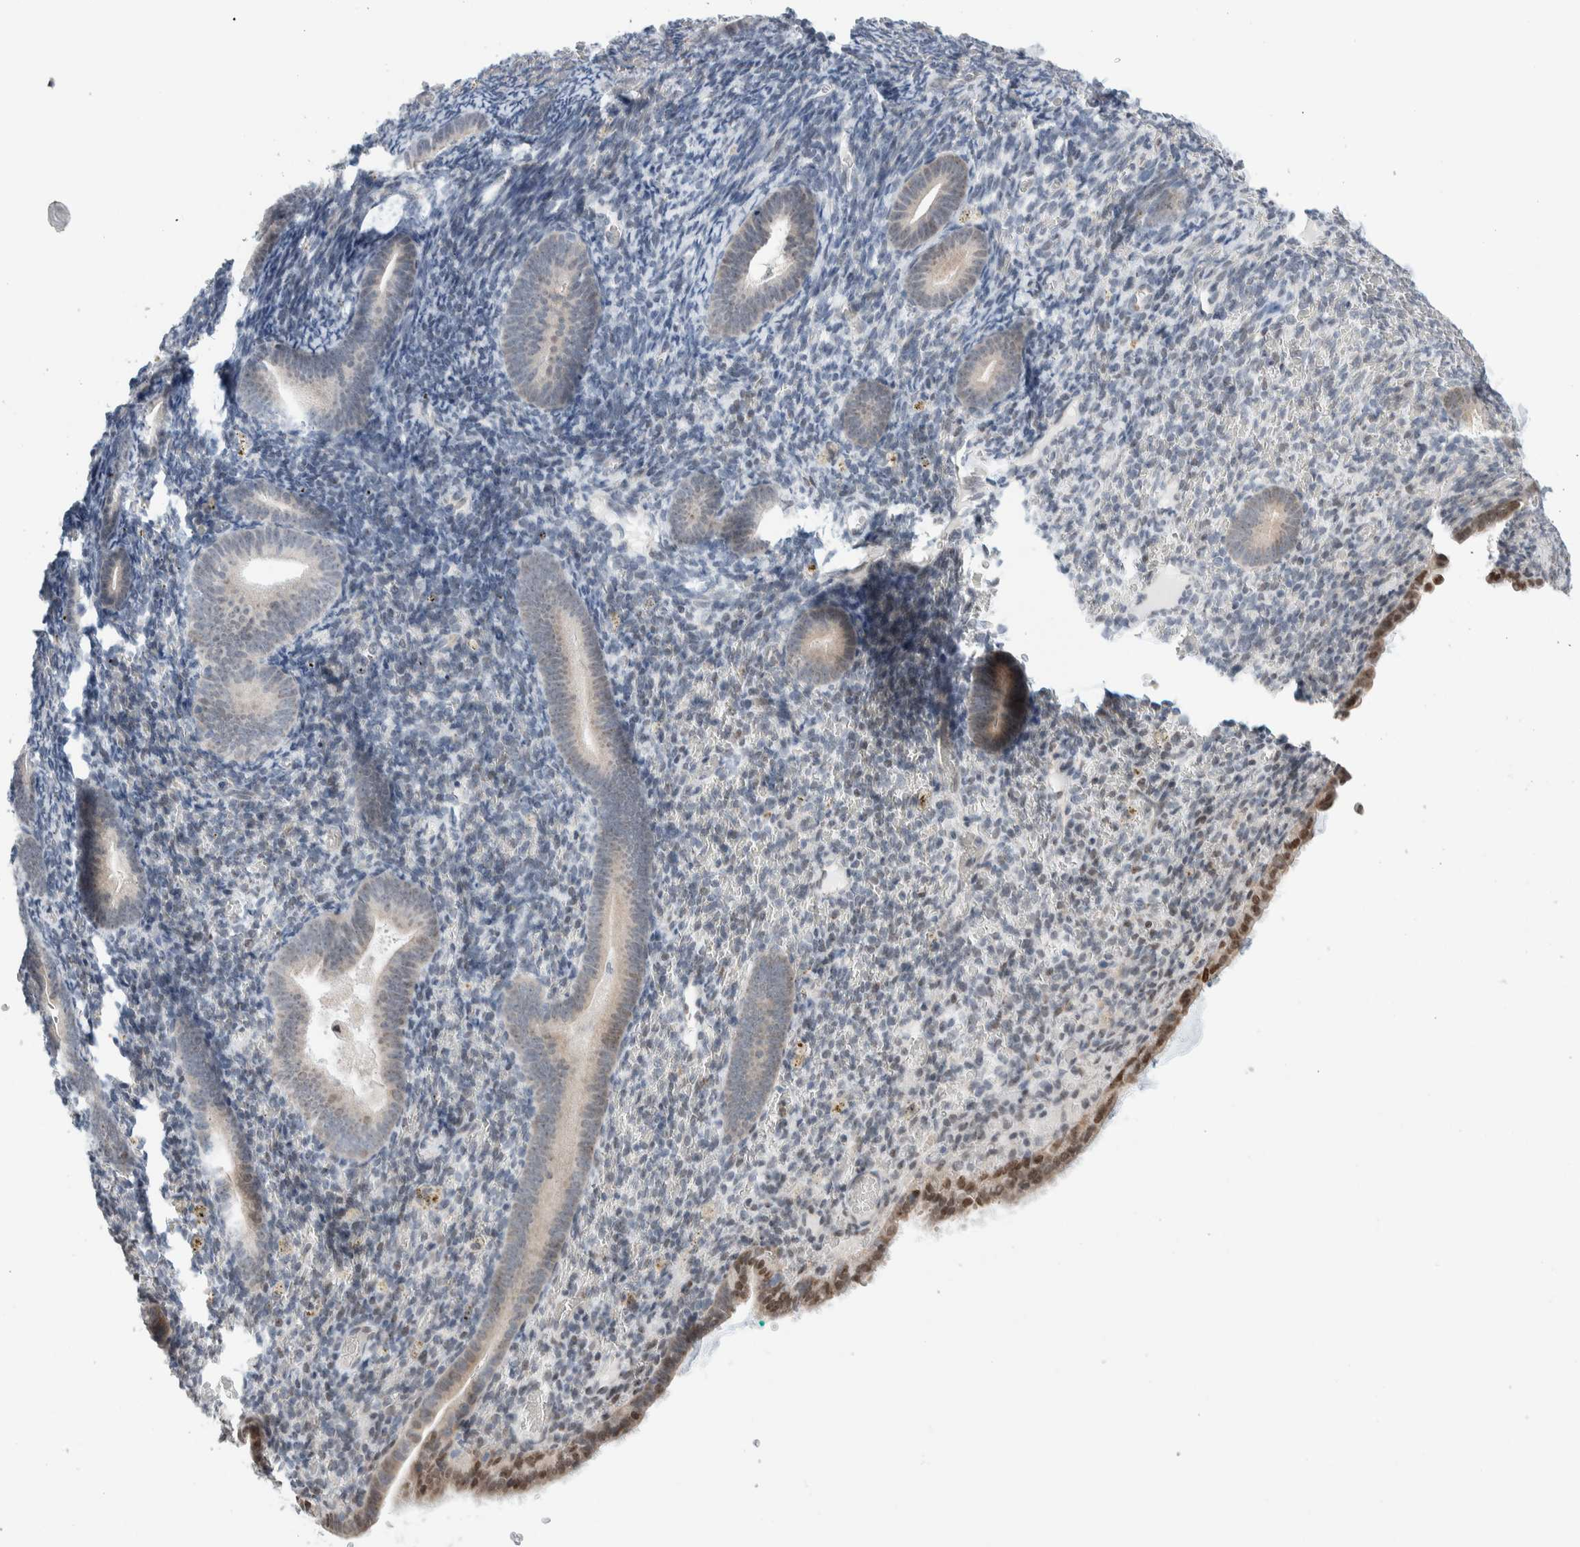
{"staining": {"intensity": "negative", "quantity": "none", "location": "none"}, "tissue": "endometrium", "cell_type": "Cells in endometrial stroma", "image_type": "normal", "snomed": [{"axis": "morphology", "description": "Normal tissue, NOS"}, {"axis": "topography", "description": "Endometrium"}], "caption": "Protein analysis of normal endometrium demonstrates no significant positivity in cells in endometrial stroma.", "gene": "NEUROD1", "patient": {"sex": "female", "age": 51}}